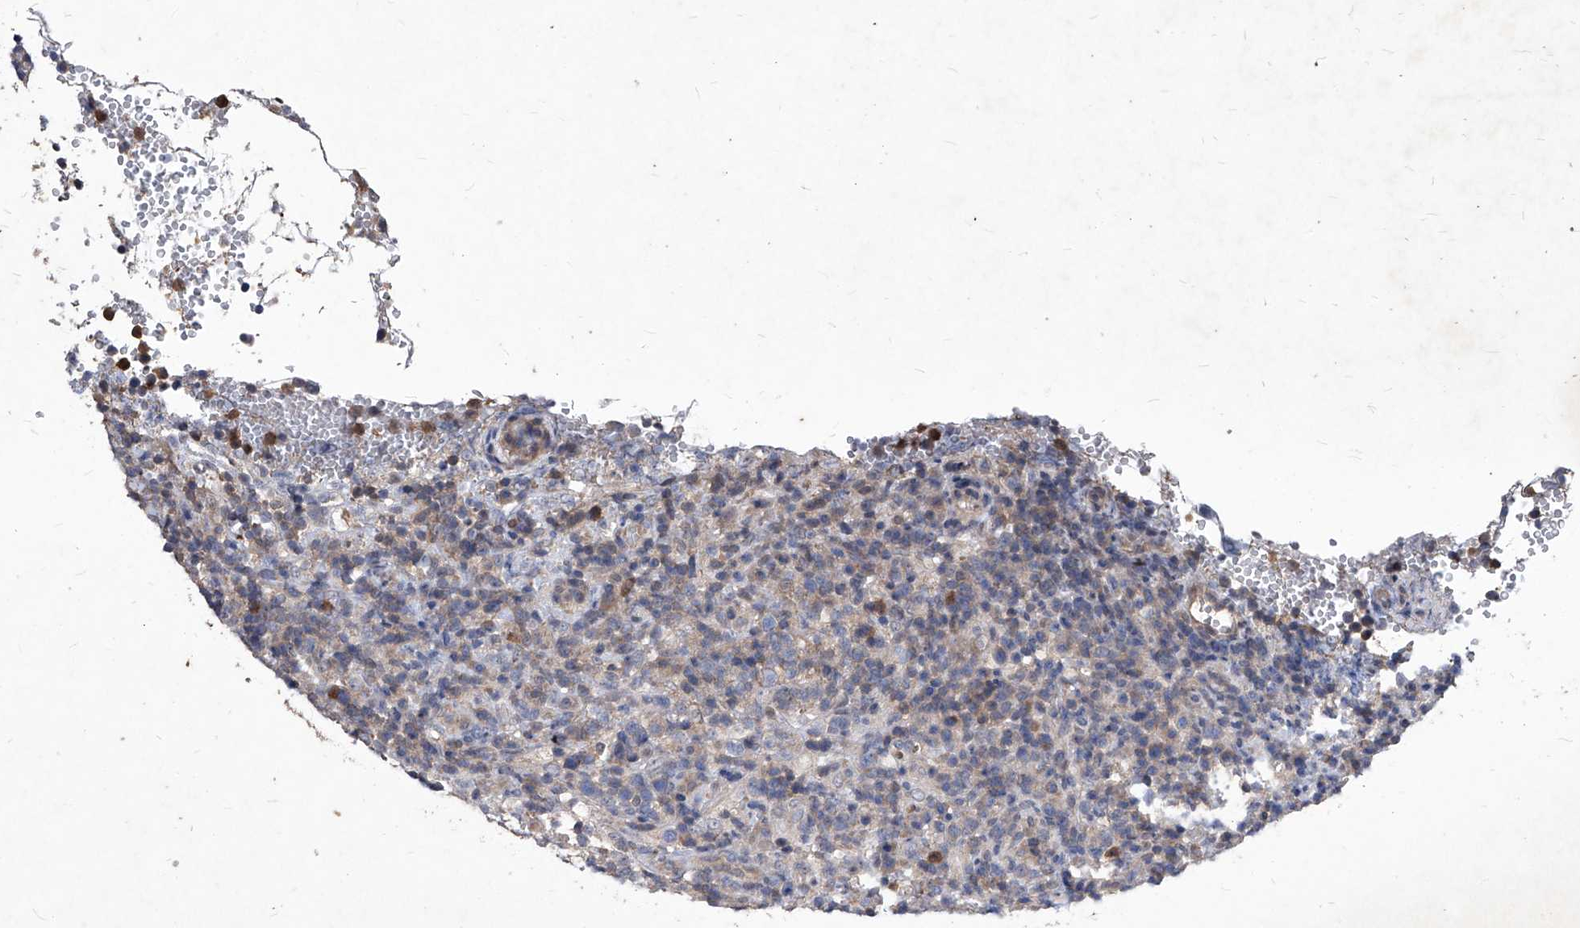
{"staining": {"intensity": "weak", "quantity": "<25%", "location": "cytoplasmic/membranous"}, "tissue": "lymphoma", "cell_type": "Tumor cells", "image_type": "cancer", "snomed": [{"axis": "morphology", "description": "Malignant lymphoma, non-Hodgkin's type, High grade"}, {"axis": "topography", "description": "Lymph node"}], "caption": "This is an IHC histopathology image of human high-grade malignant lymphoma, non-Hodgkin's type. There is no staining in tumor cells.", "gene": "SYNGR1", "patient": {"sex": "female", "age": 76}}